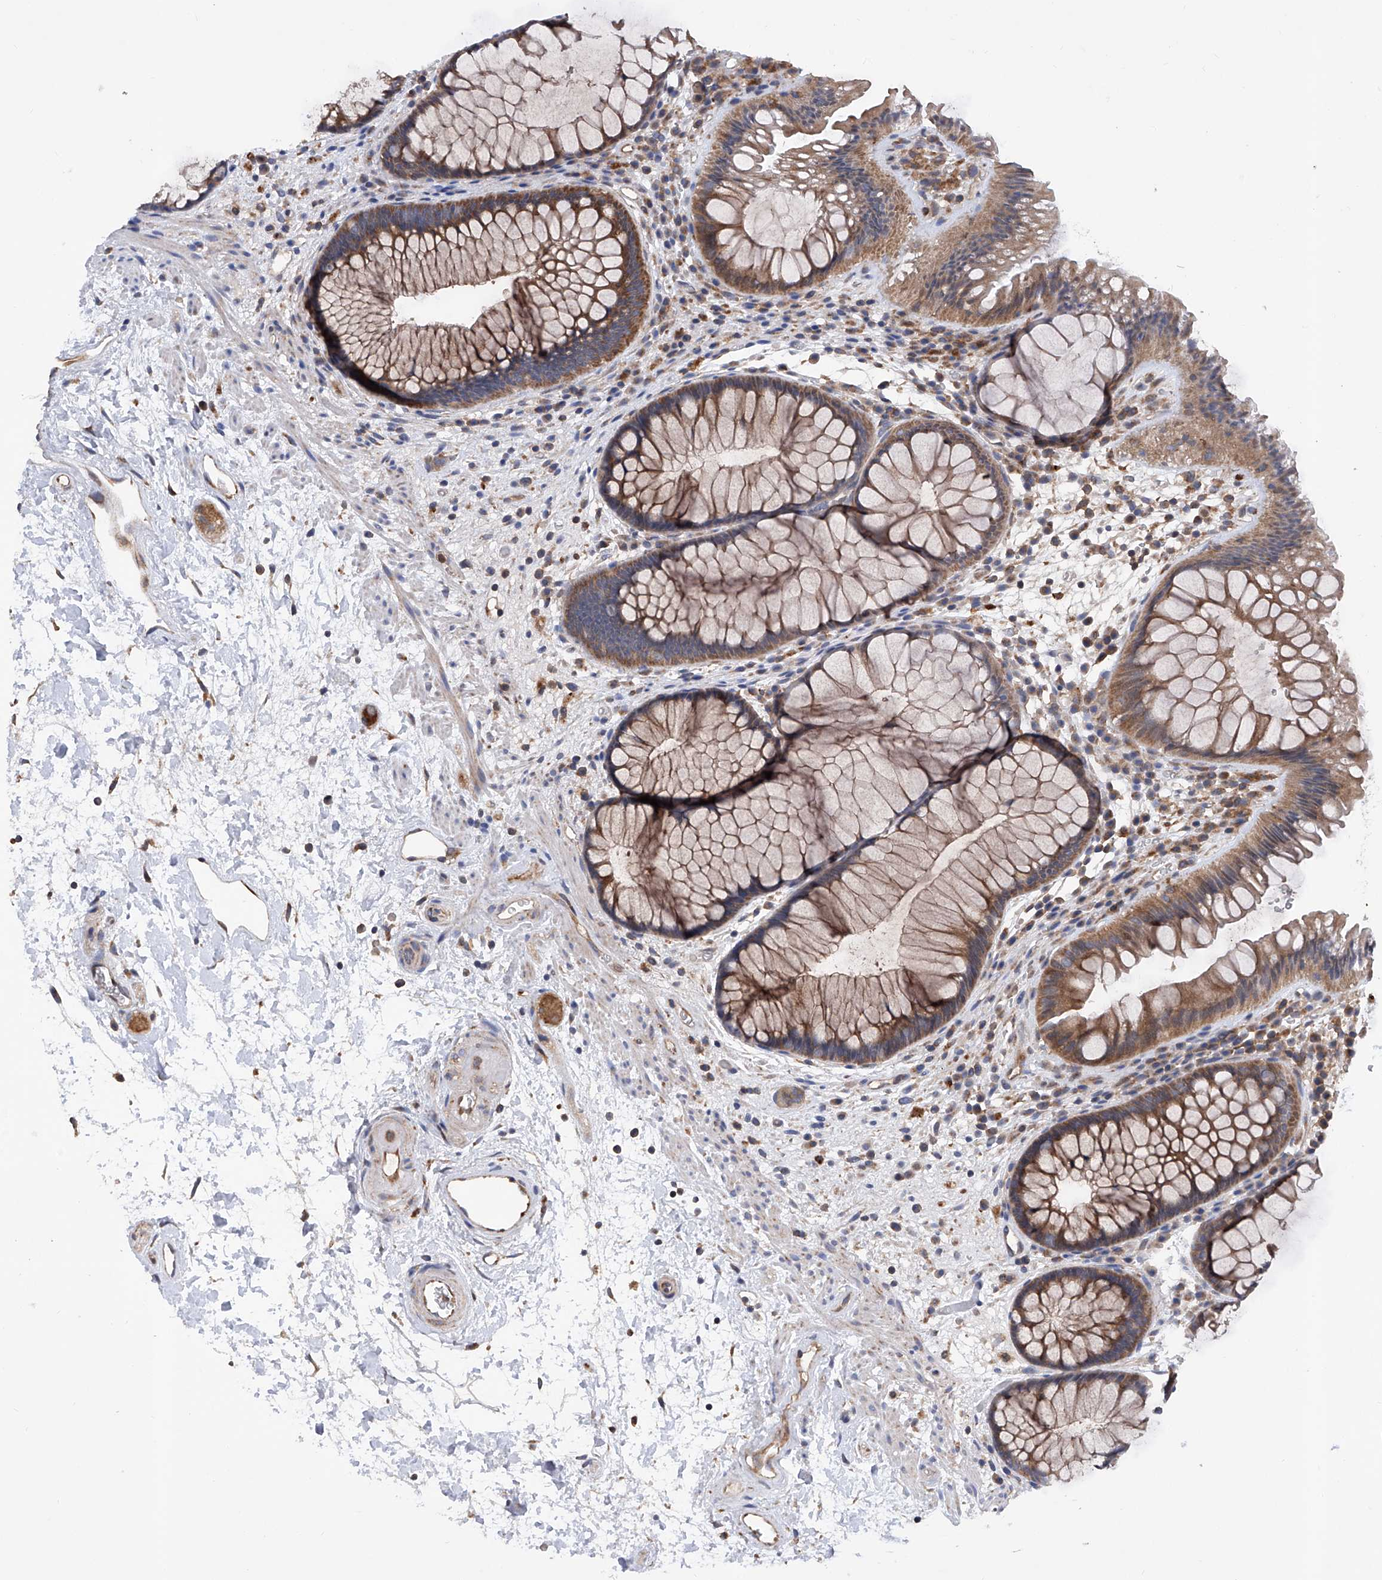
{"staining": {"intensity": "moderate", "quantity": ">75%", "location": "cytoplasmic/membranous"}, "tissue": "rectum", "cell_type": "Glandular cells", "image_type": "normal", "snomed": [{"axis": "morphology", "description": "Normal tissue, NOS"}, {"axis": "topography", "description": "Rectum"}], "caption": "Brown immunohistochemical staining in benign human rectum displays moderate cytoplasmic/membranous expression in about >75% of glandular cells. Ihc stains the protein of interest in brown and the nuclei are stained blue.", "gene": "SPATA20", "patient": {"sex": "male", "age": 51}}